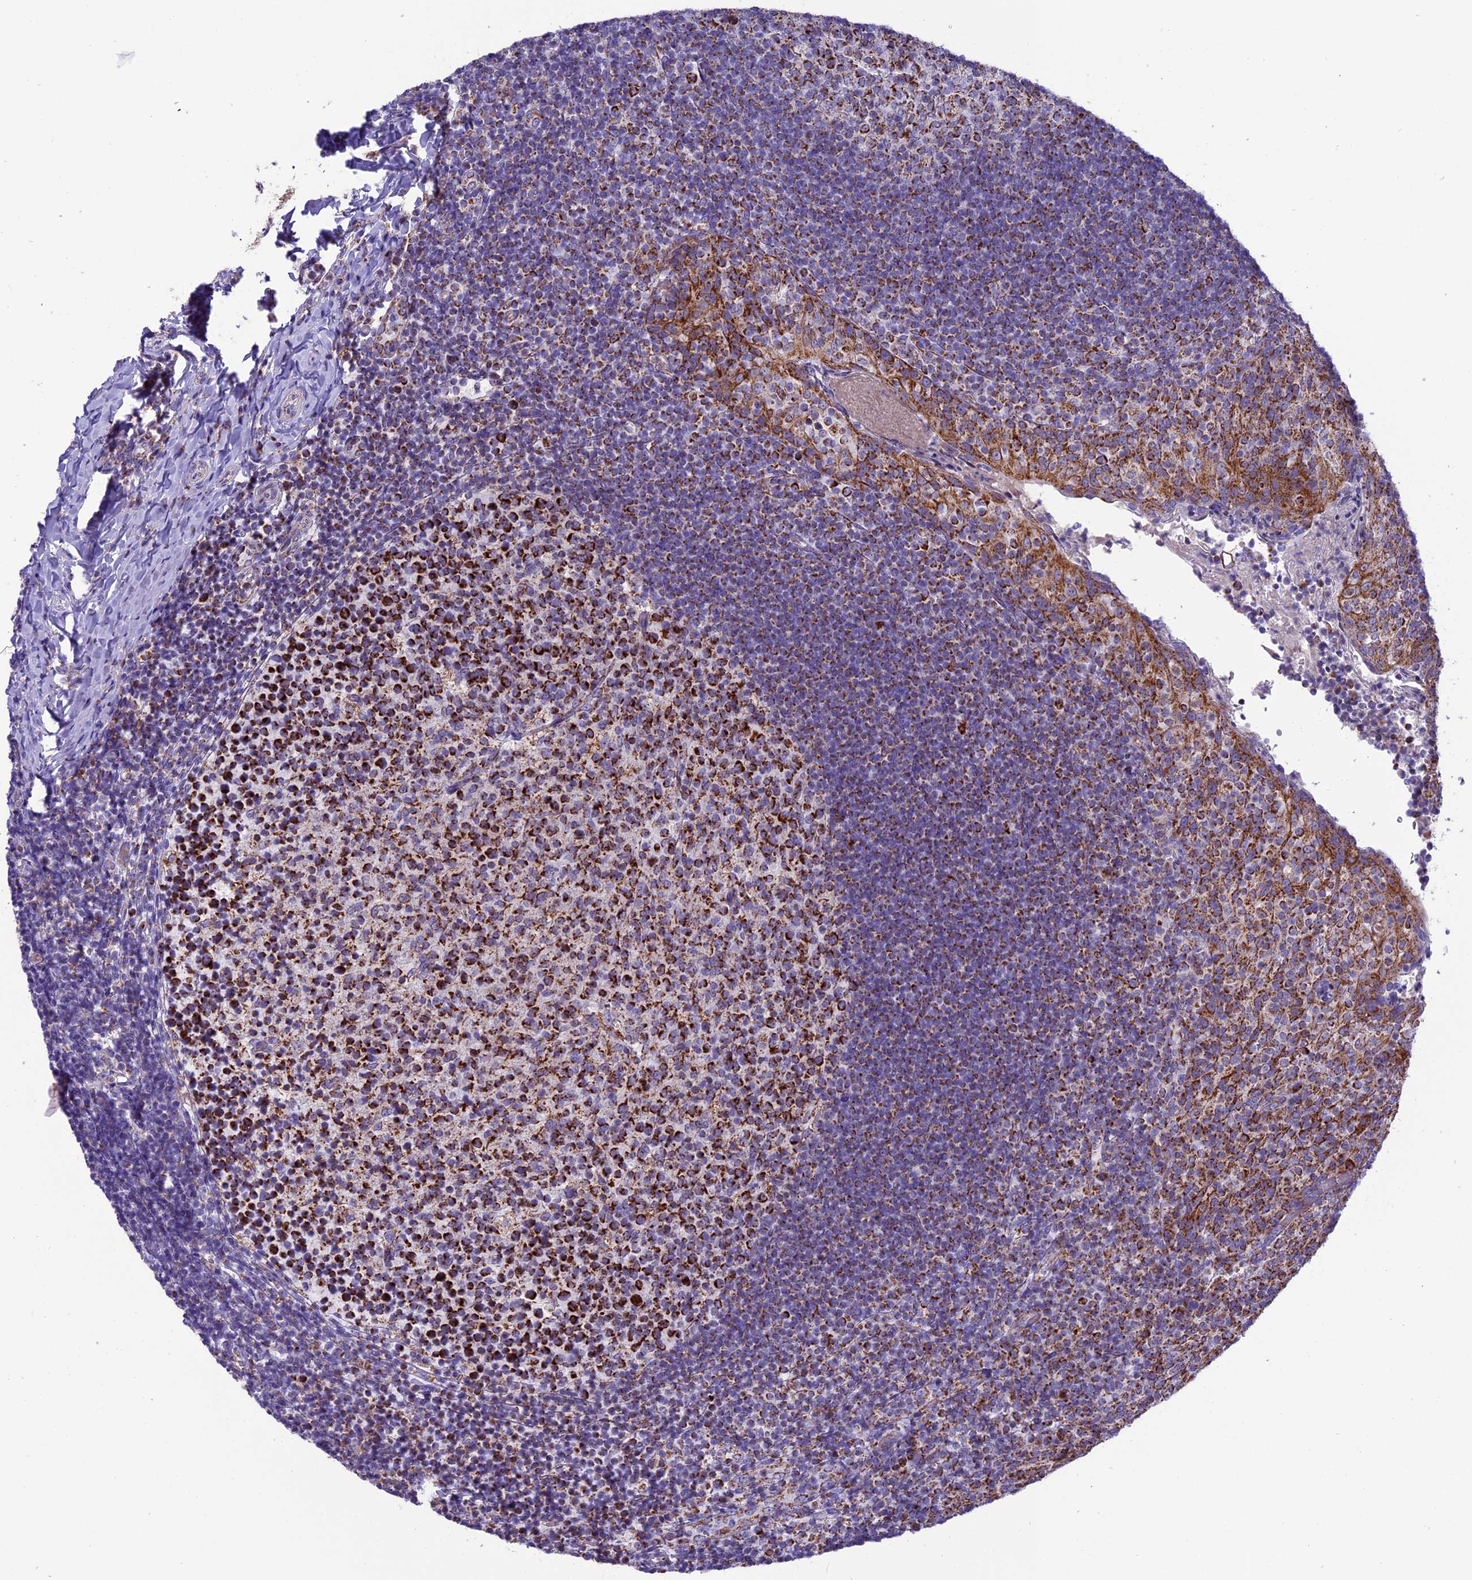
{"staining": {"intensity": "strong", "quantity": ">75%", "location": "cytoplasmic/membranous"}, "tissue": "tonsil", "cell_type": "Germinal center cells", "image_type": "normal", "snomed": [{"axis": "morphology", "description": "Normal tissue, NOS"}, {"axis": "topography", "description": "Tonsil"}], "caption": "Immunohistochemistry (IHC) (DAB) staining of unremarkable human tonsil reveals strong cytoplasmic/membranous protein expression in approximately >75% of germinal center cells.", "gene": "MRPS34", "patient": {"sex": "female", "age": 10}}